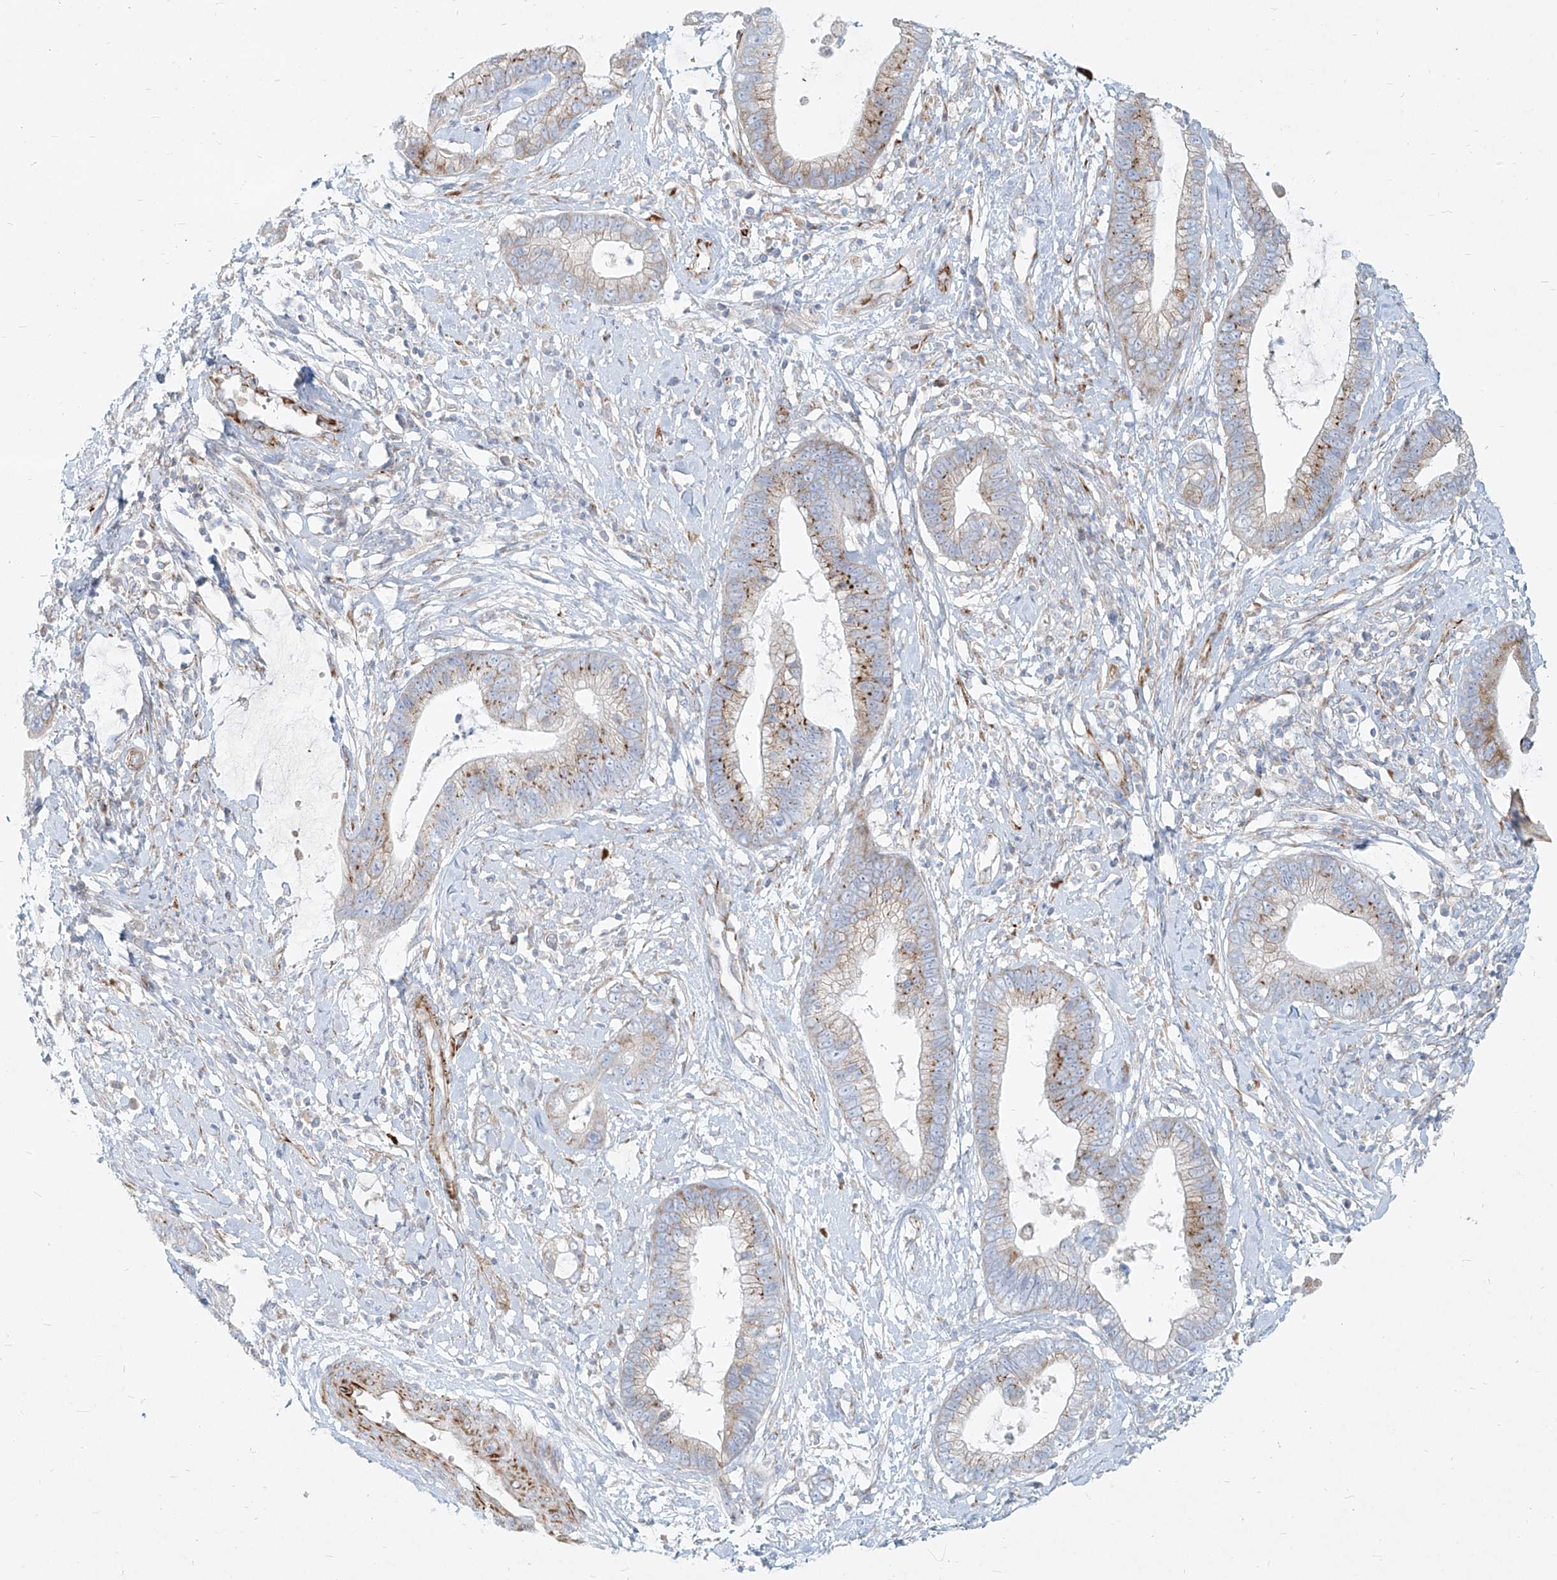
{"staining": {"intensity": "moderate", "quantity": "25%-75%", "location": "cytoplasmic/membranous"}, "tissue": "cervical cancer", "cell_type": "Tumor cells", "image_type": "cancer", "snomed": [{"axis": "morphology", "description": "Adenocarcinoma, NOS"}, {"axis": "topography", "description": "Cervix"}], "caption": "A micrograph showing moderate cytoplasmic/membranous expression in approximately 25%-75% of tumor cells in cervical cancer (adenocarcinoma), as visualized by brown immunohistochemical staining.", "gene": "MTX2", "patient": {"sex": "female", "age": 44}}